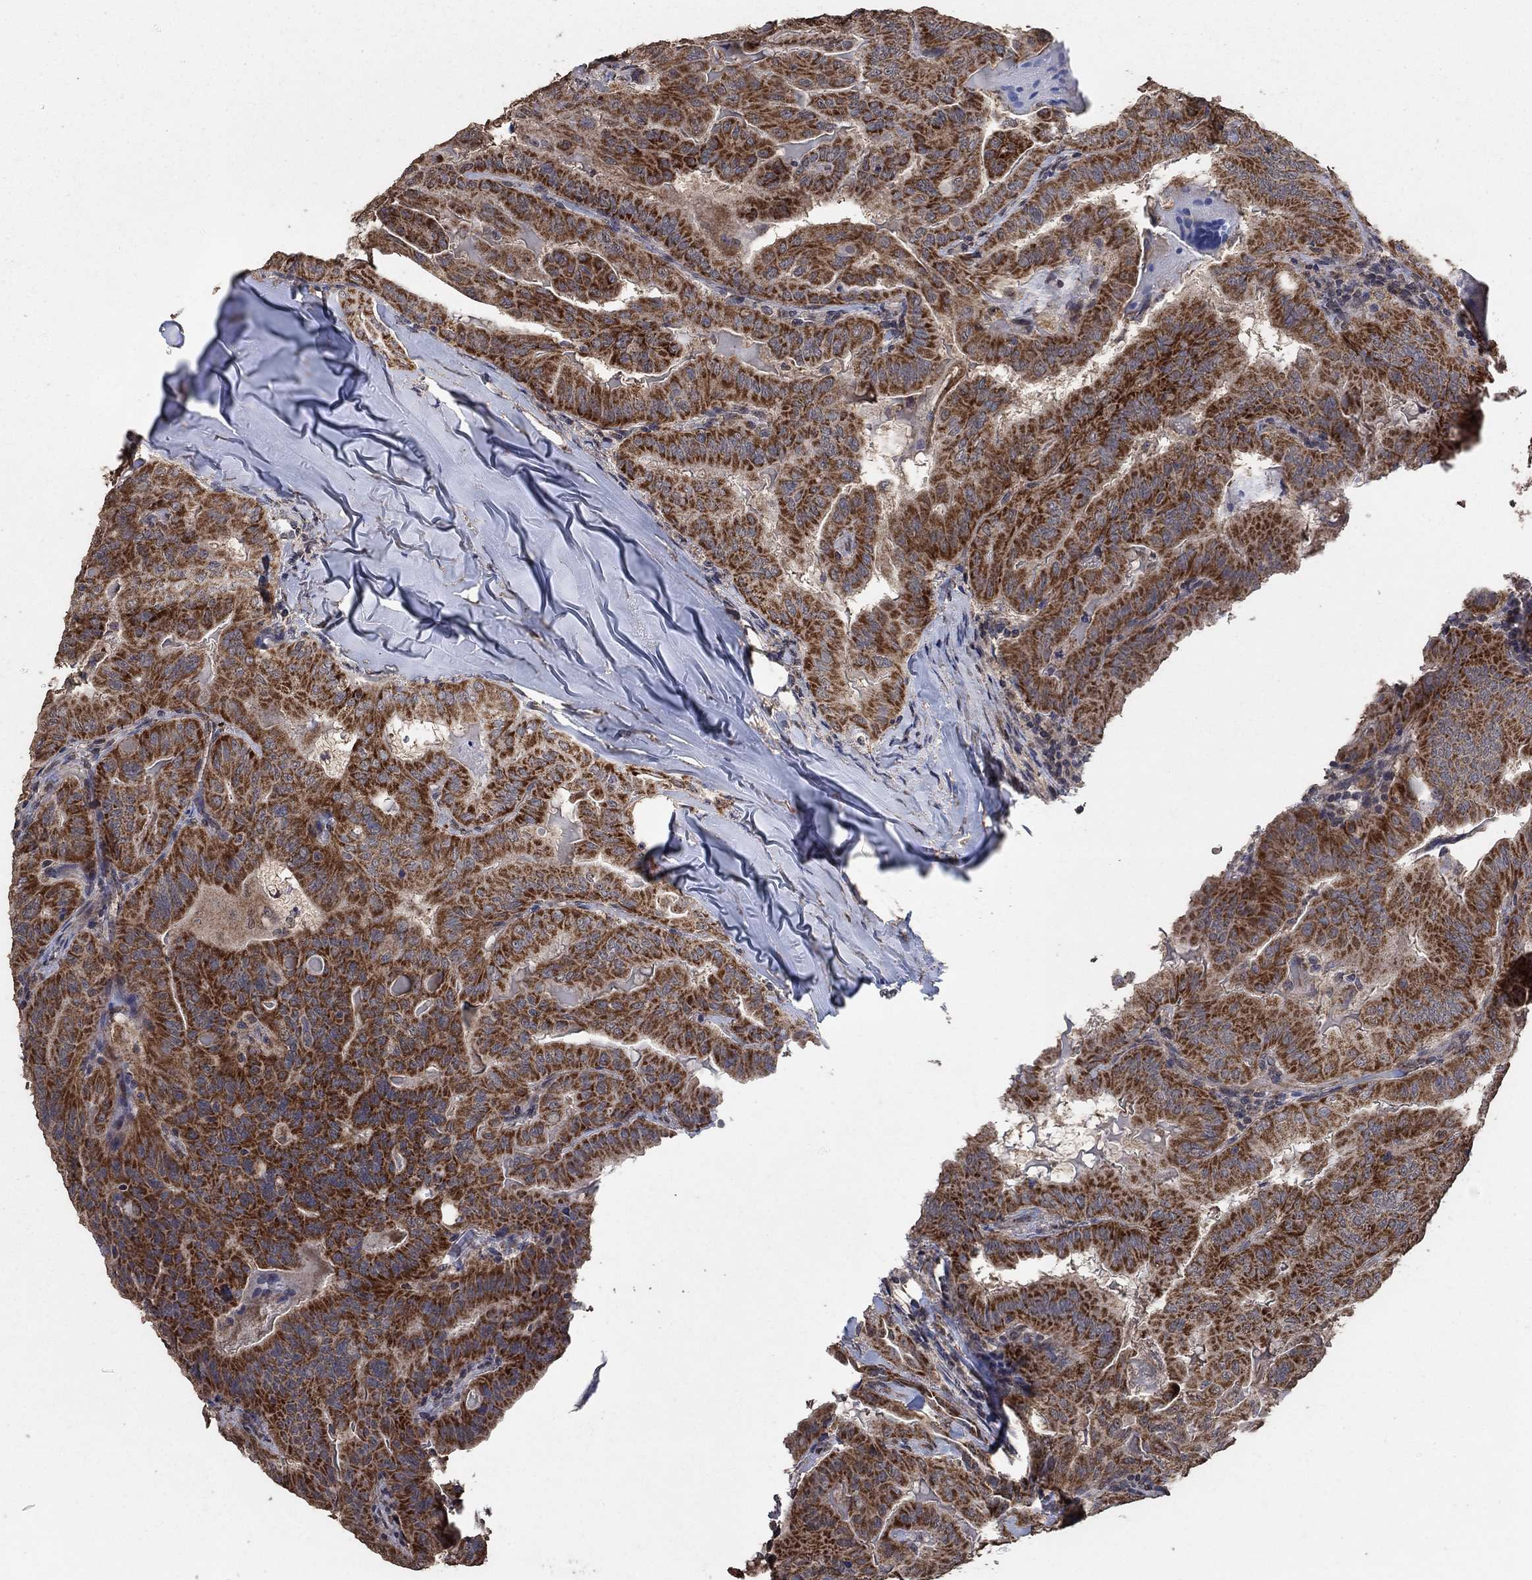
{"staining": {"intensity": "strong", "quantity": ">75%", "location": "cytoplasmic/membranous"}, "tissue": "thyroid cancer", "cell_type": "Tumor cells", "image_type": "cancer", "snomed": [{"axis": "morphology", "description": "Papillary adenocarcinoma, NOS"}, {"axis": "topography", "description": "Thyroid gland"}], "caption": "The image demonstrates staining of thyroid cancer (papillary adenocarcinoma), revealing strong cytoplasmic/membranous protein expression (brown color) within tumor cells. (IHC, brightfield microscopy, high magnification).", "gene": "MRPS24", "patient": {"sex": "female", "age": 68}}